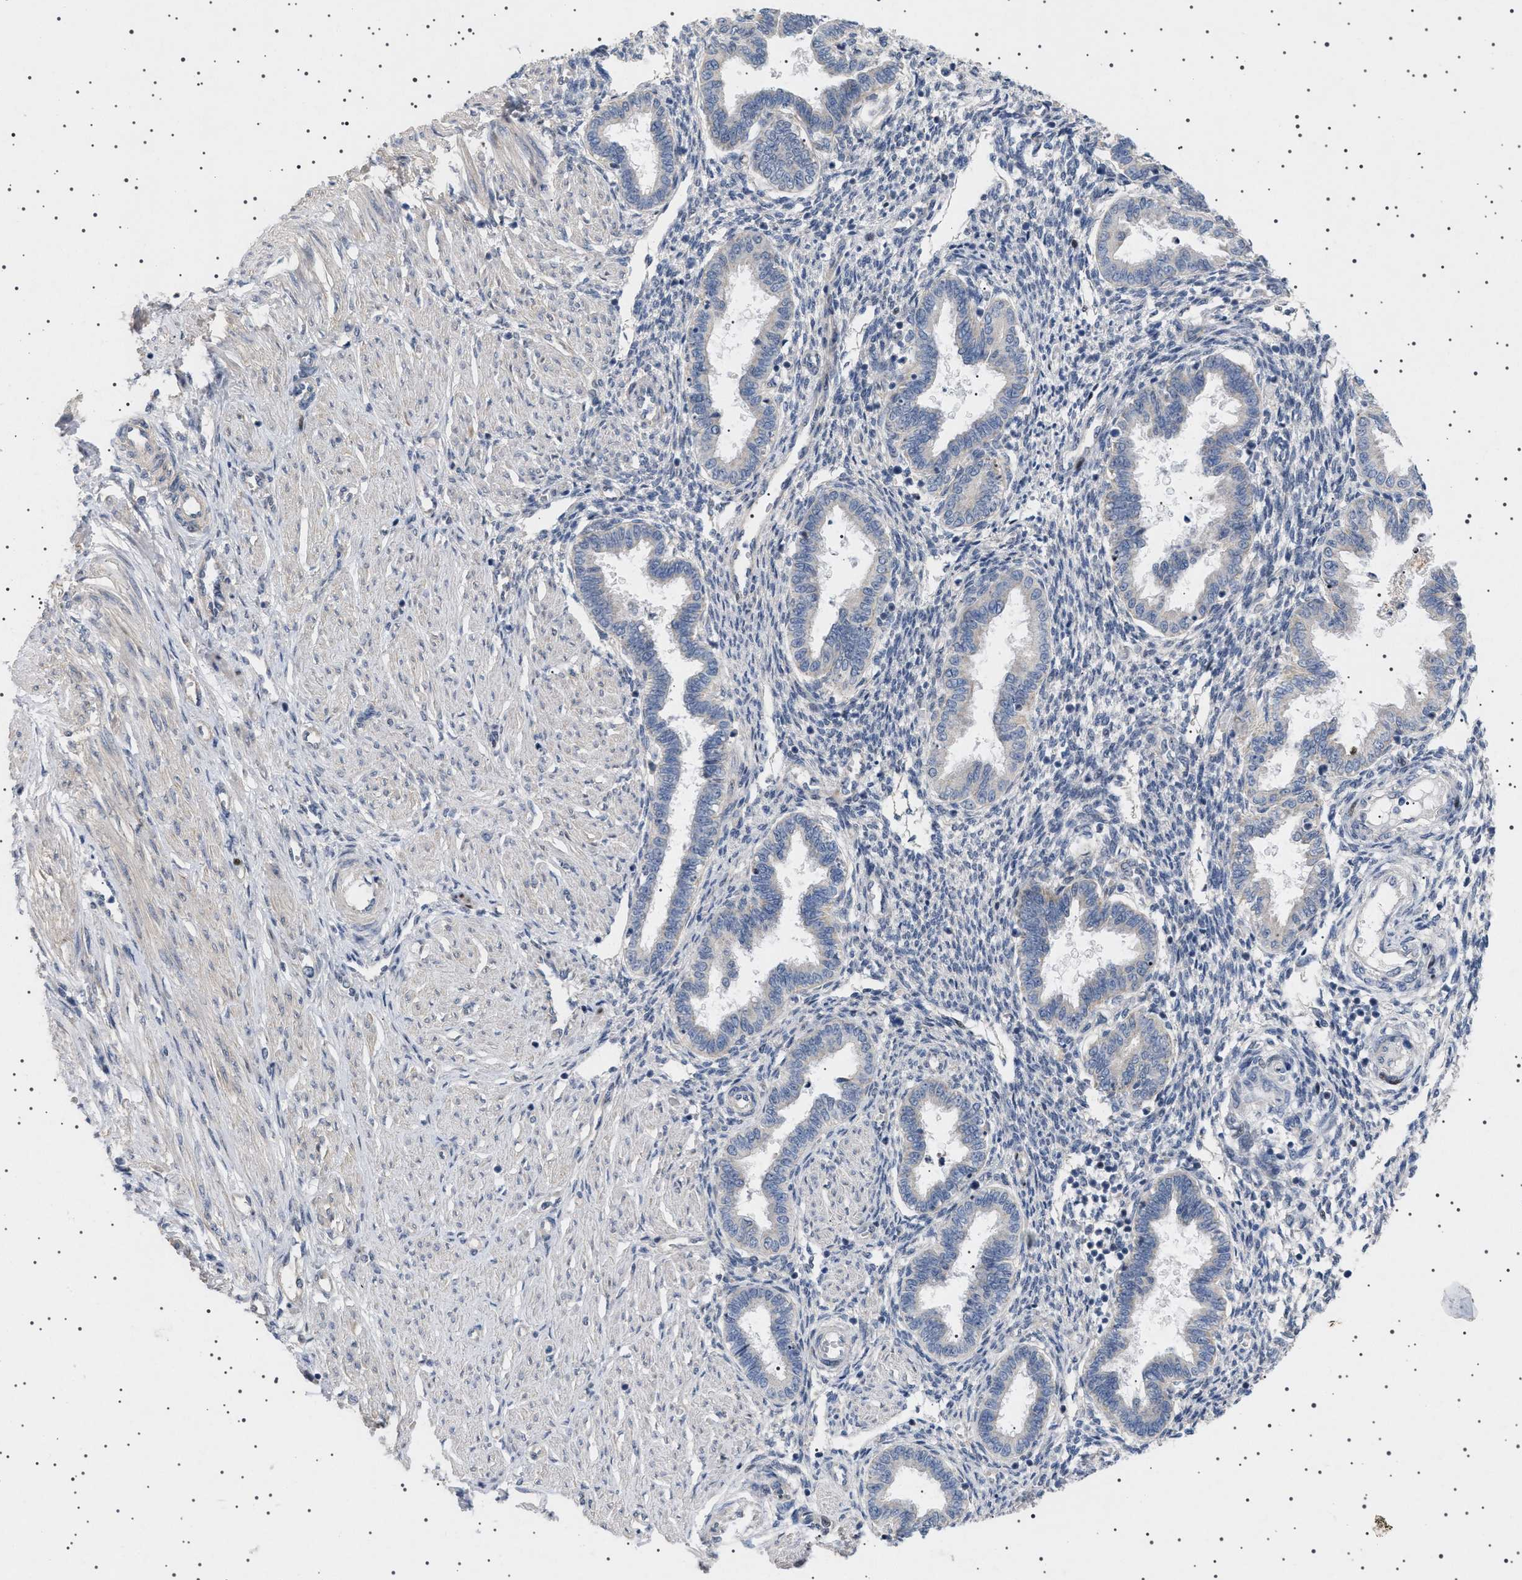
{"staining": {"intensity": "negative", "quantity": "none", "location": "none"}, "tissue": "endometrium", "cell_type": "Cells in endometrial stroma", "image_type": "normal", "snomed": [{"axis": "morphology", "description": "Normal tissue, NOS"}, {"axis": "topography", "description": "Endometrium"}], "caption": "Immunohistochemistry of normal human endometrium displays no staining in cells in endometrial stroma.", "gene": "HTR1A", "patient": {"sex": "female", "age": 33}}